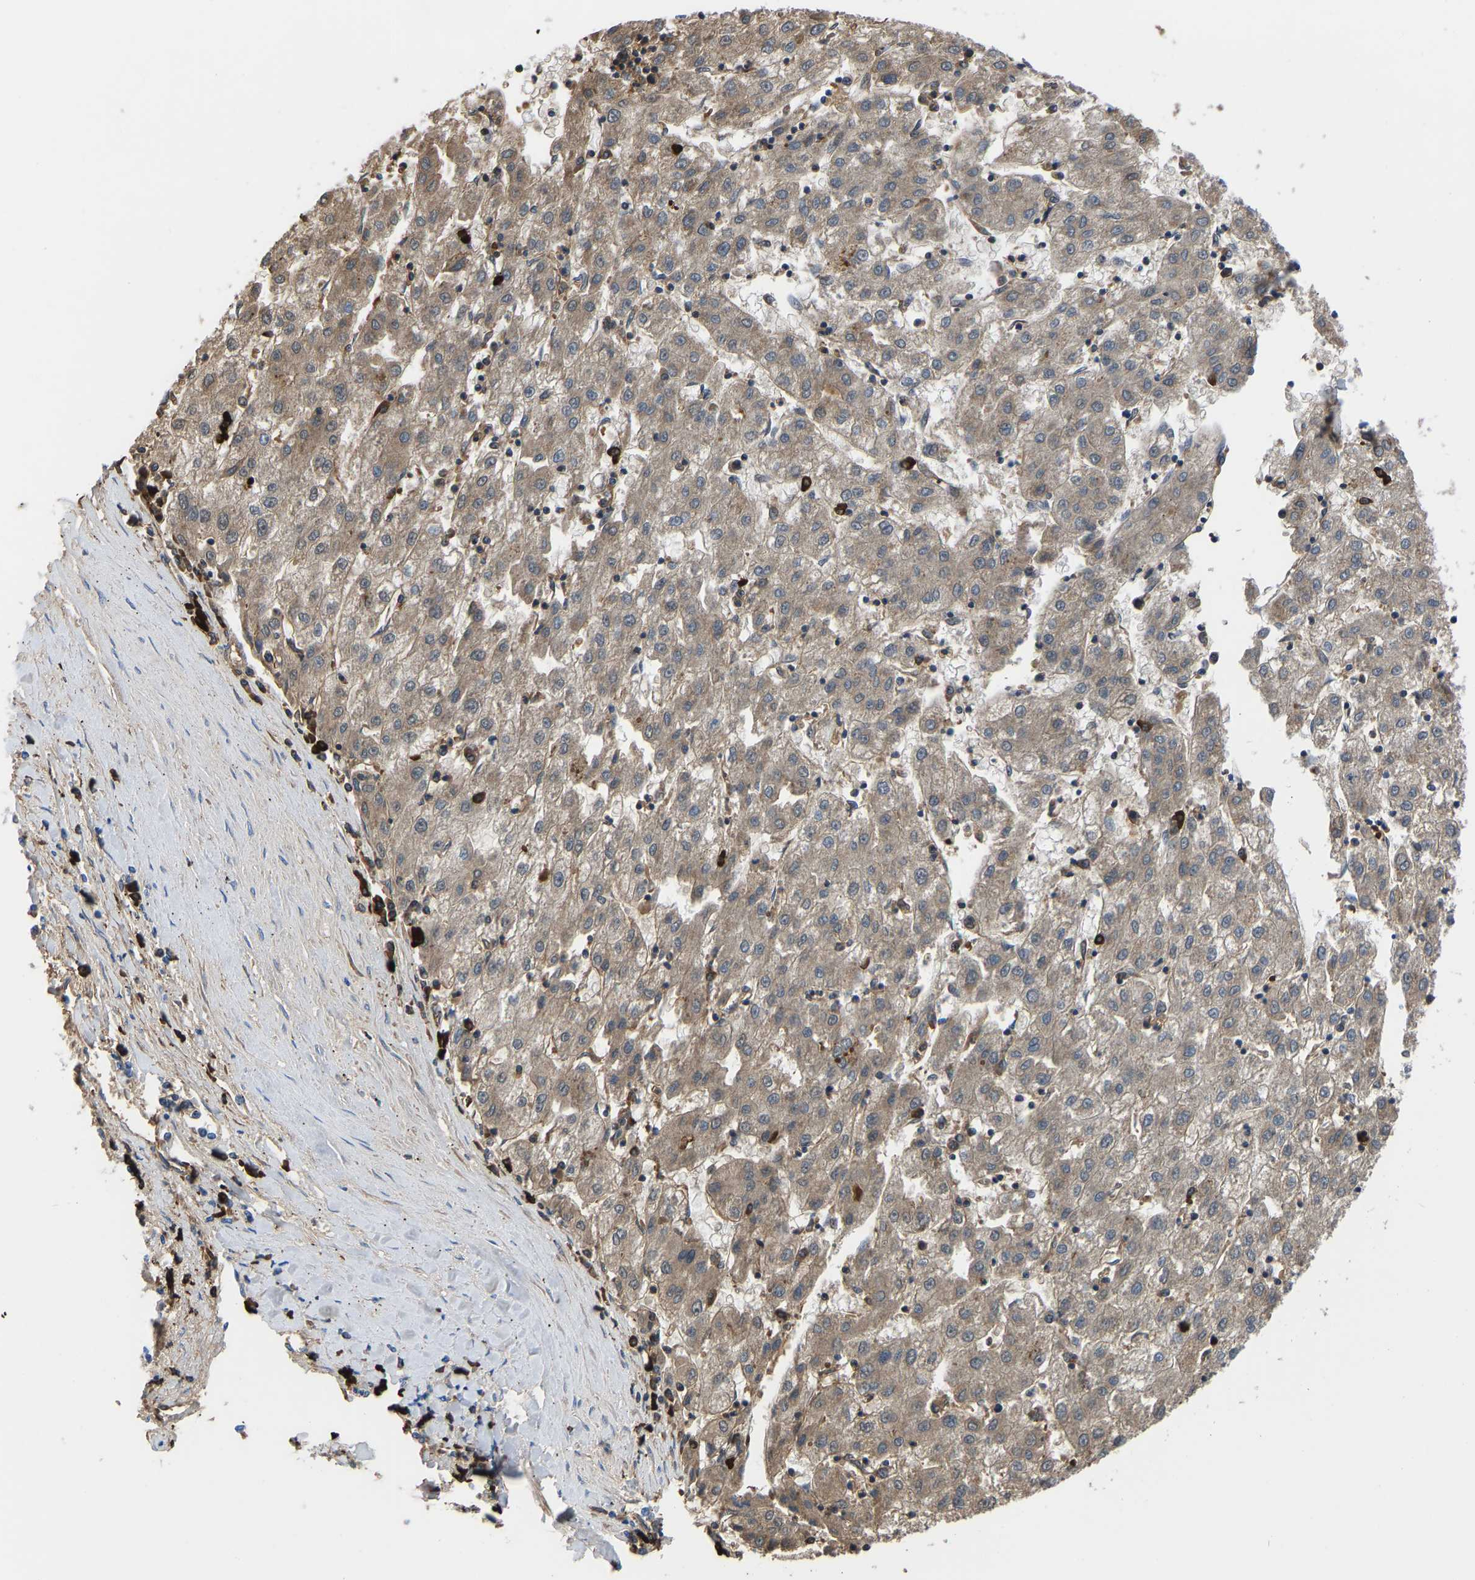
{"staining": {"intensity": "moderate", "quantity": ">75%", "location": "cytoplasmic/membranous"}, "tissue": "liver cancer", "cell_type": "Tumor cells", "image_type": "cancer", "snomed": [{"axis": "morphology", "description": "Carcinoma, Hepatocellular, NOS"}, {"axis": "topography", "description": "Liver"}], "caption": "Immunohistochemistry (DAB (3,3'-diaminobenzidine)) staining of liver cancer reveals moderate cytoplasmic/membranous protein positivity in about >75% of tumor cells.", "gene": "HSPG2", "patient": {"sex": "male", "age": 72}}